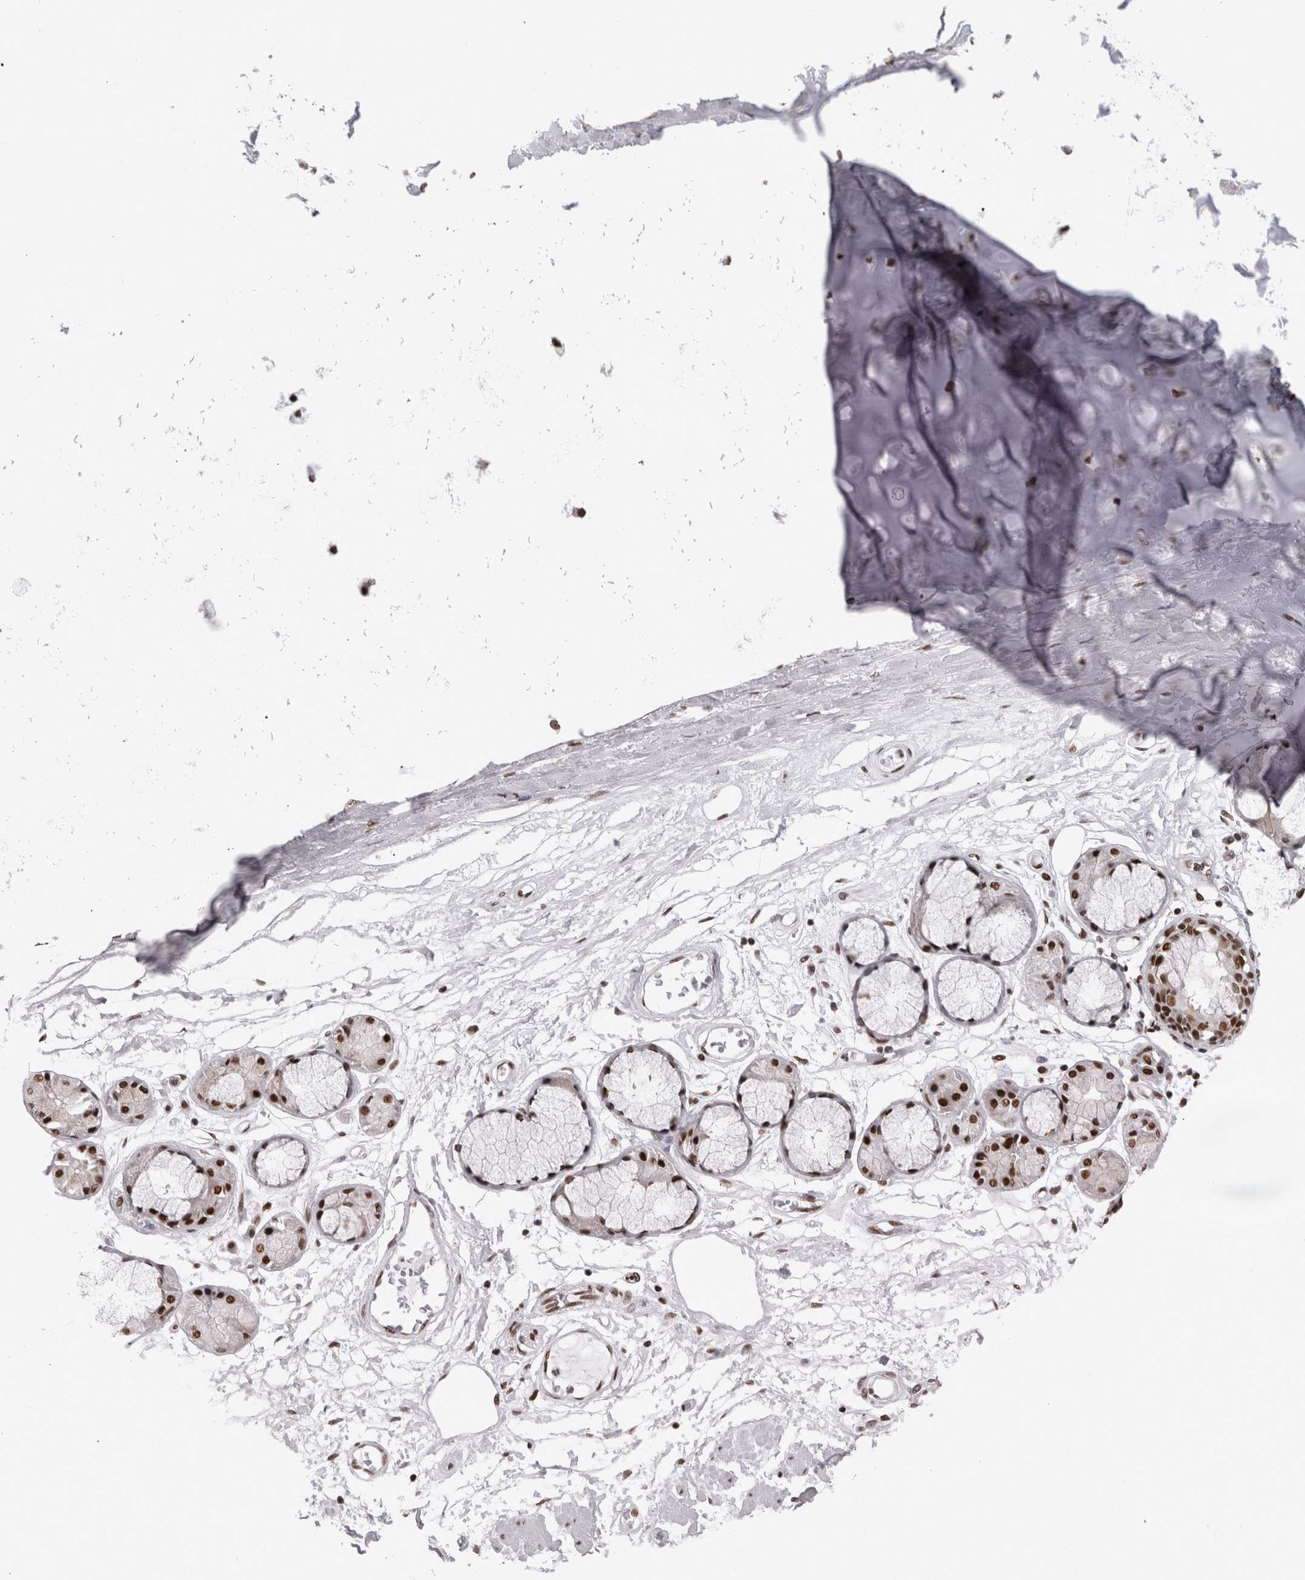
{"staining": {"intensity": "strong", "quantity": "25%-75%", "location": "nuclear"}, "tissue": "adipose tissue", "cell_type": "Adipocytes", "image_type": "normal", "snomed": [{"axis": "morphology", "description": "Normal tissue, NOS"}, {"axis": "topography", "description": "Bronchus"}], "caption": "Adipose tissue was stained to show a protein in brown. There is high levels of strong nuclear expression in approximately 25%-75% of adipocytes. Using DAB (brown) and hematoxylin (blue) stains, captured at high magnification using brightfield microscopy.", "gene": "ZSCAN2", "patient": {"sex": "male", "age": 66}}